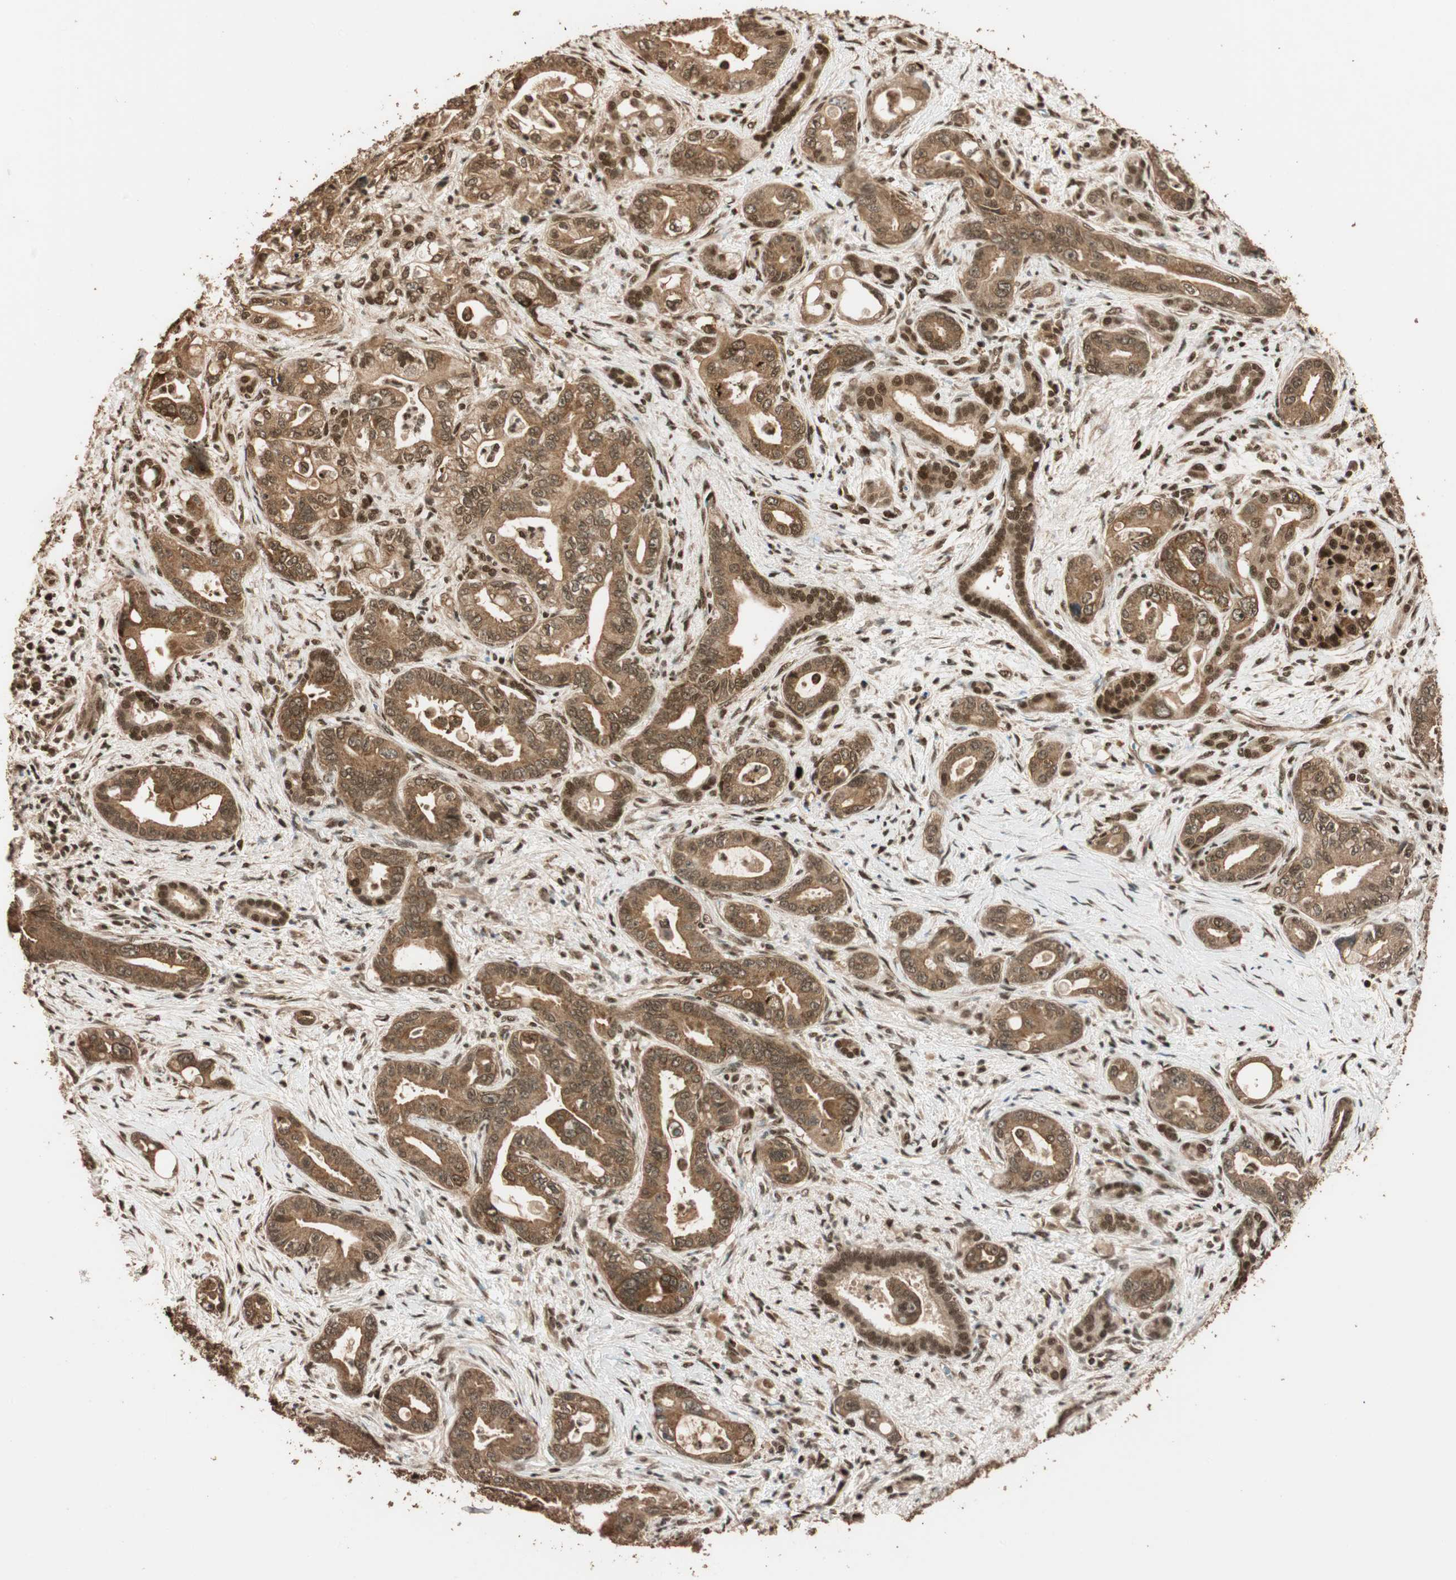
{"staining": {"intensity": "moderate", "quantity": ">75%", "location": "cytoplasmic/membranous"}, "tissue": "pancreatic cancer", "cell_type": "Tumor cells", "image_type": "cancer", "snomed": [{"axis": "morphology", "description": "Adenocarcinoma, NOS"}, {"axis": "topography", "description": "Pancreas"}], "caption": "High-power microscopy captured an IHC micrograph of pancreatic adenocarcinoma, revealing moderate cytoplasmic/membranous expression in about >75% of tumor cells.", "gene": "ALKBH5", "patient": {"sex": "male", "age": 70}}